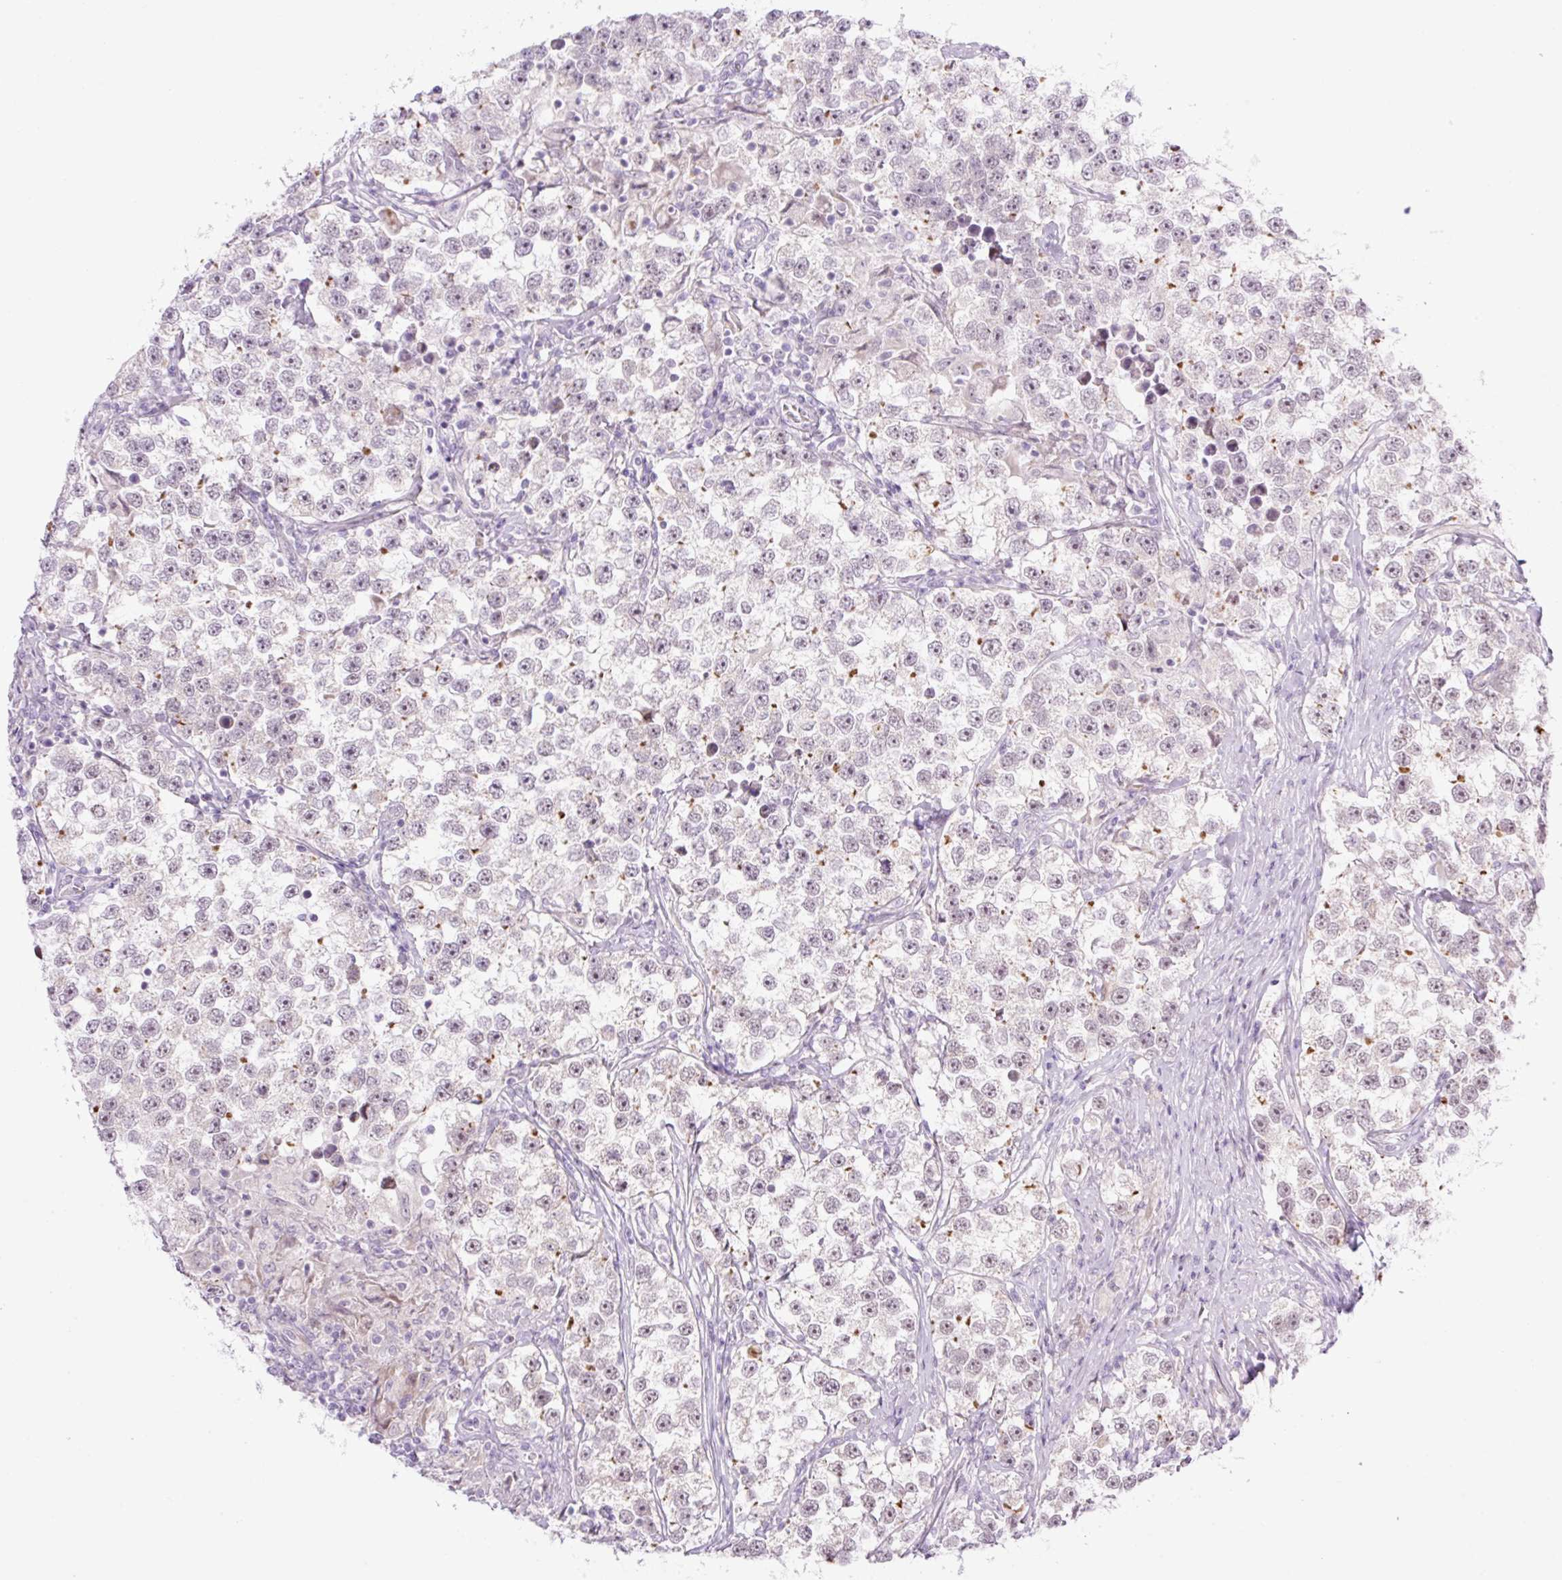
{"staining": {"intensity": "moderate", "quantity": "<25%", "location": "cytoplasmic/membranous"}, "tissue": "testis cancer", "cell_type": "Tumor cells", "image_type": "cancer", "snomed": [{"axis": "morphology", "description": "Seminoma, NOS"}, {"axis": "topography", "description": "Testis"}], "caption": "Testis cancer tissue reveals moderate cytoplasmic/membranous expression in approximately <25% of tumor cells, visualized by immunohistochemistry.", "gene": "ICE1", "patient": {"sex": "male", "age": 46}}